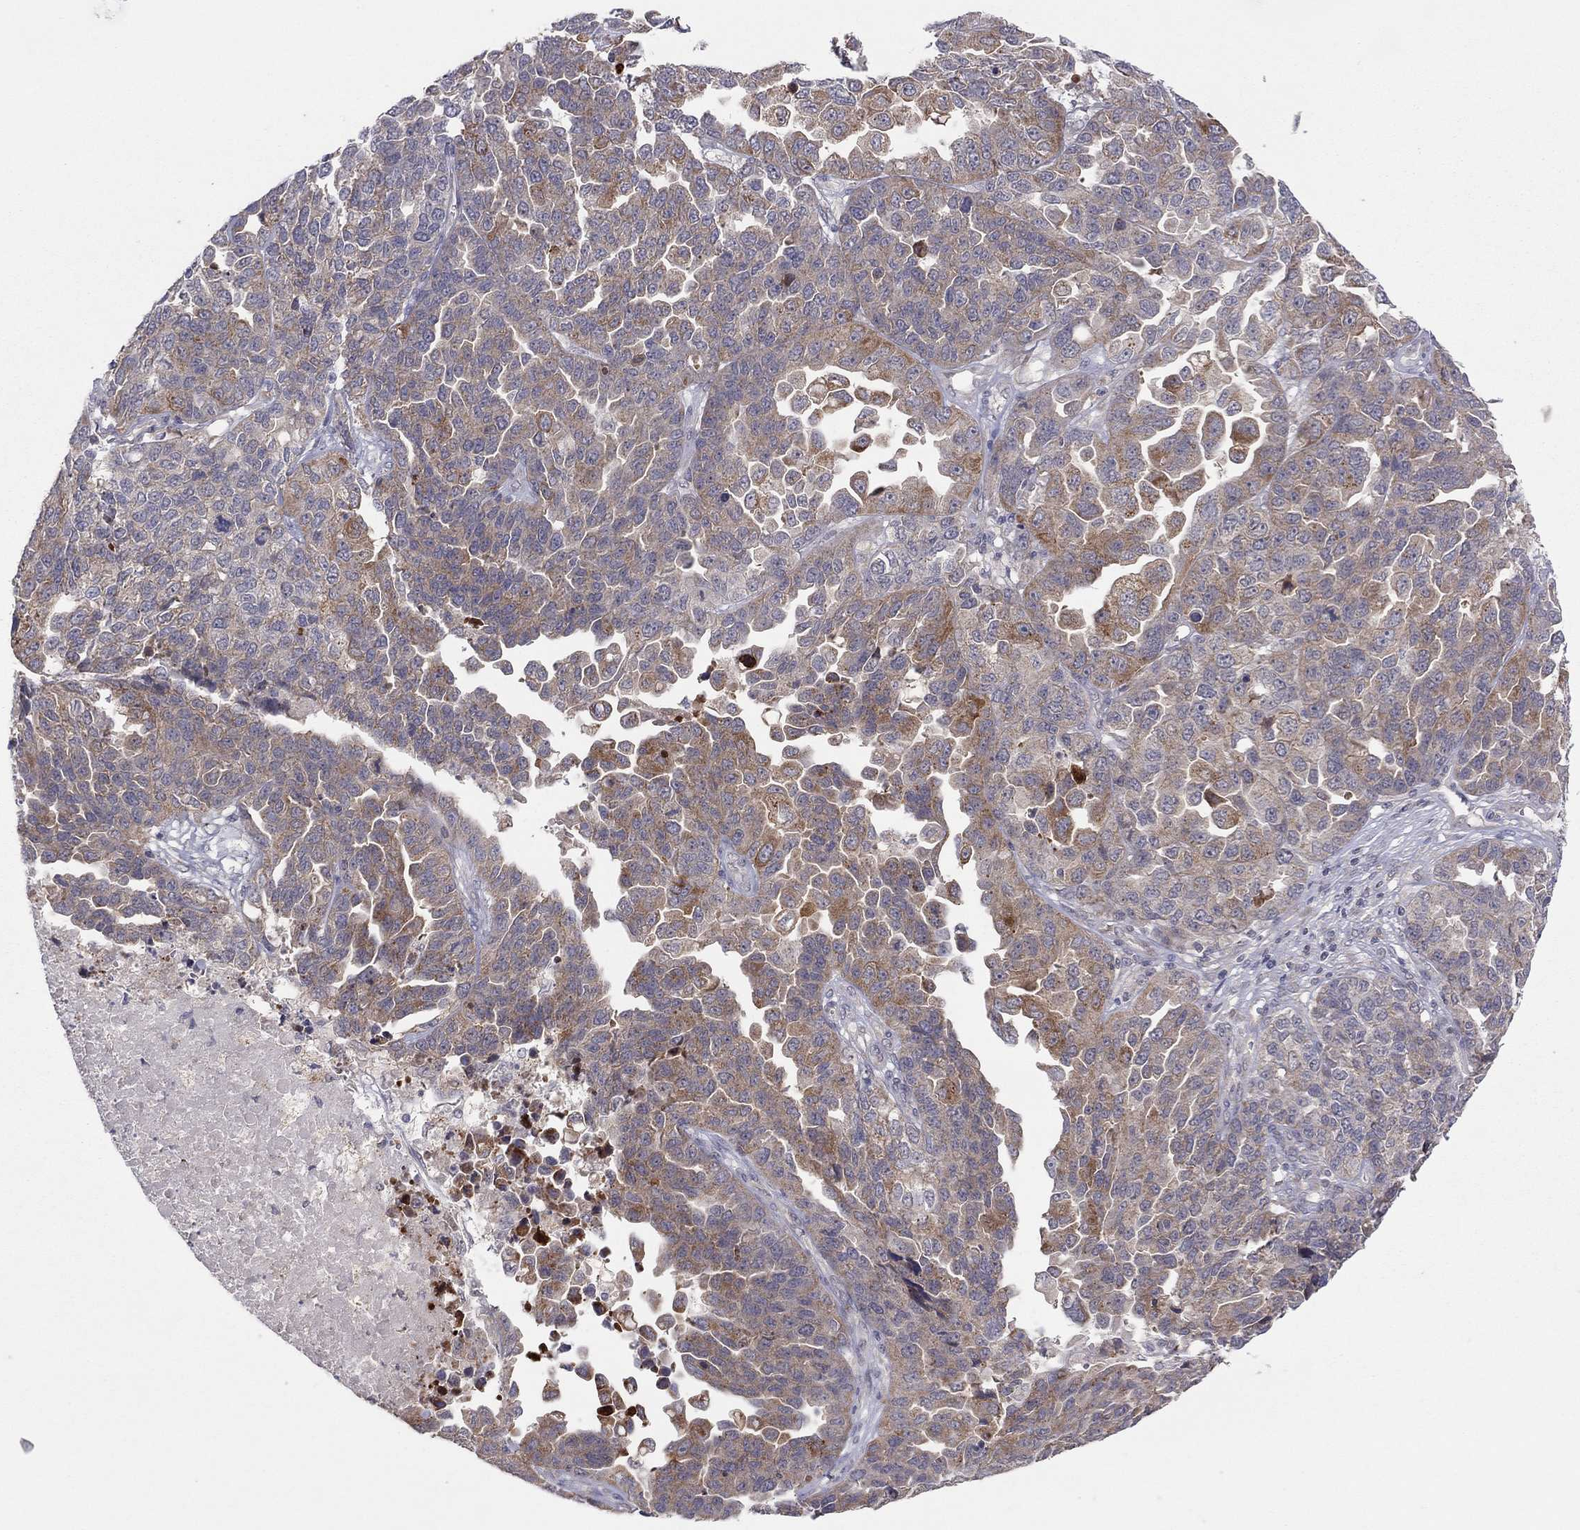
{"staining": {"intensity": "moderate", "quantity": "<25%", "location": "cytoplasmic/membranous"}, "tissue": "ovarian cancer", "cell_type": "Tumor cells", "image_type": "cancer", "snomed": [{"axis": "morphology", "description": "Cystadenocarcinoma, serous, NOS"}, {"axis": "topography", "description": "Ovary"}], "caption": "Ovarian cancer (serous cystadenocarcinoma) stained with a protein marker shows moderate staining in tumor cells.", "gene": "CRACDL", "patient": {"sex": "female", "age": 87}}